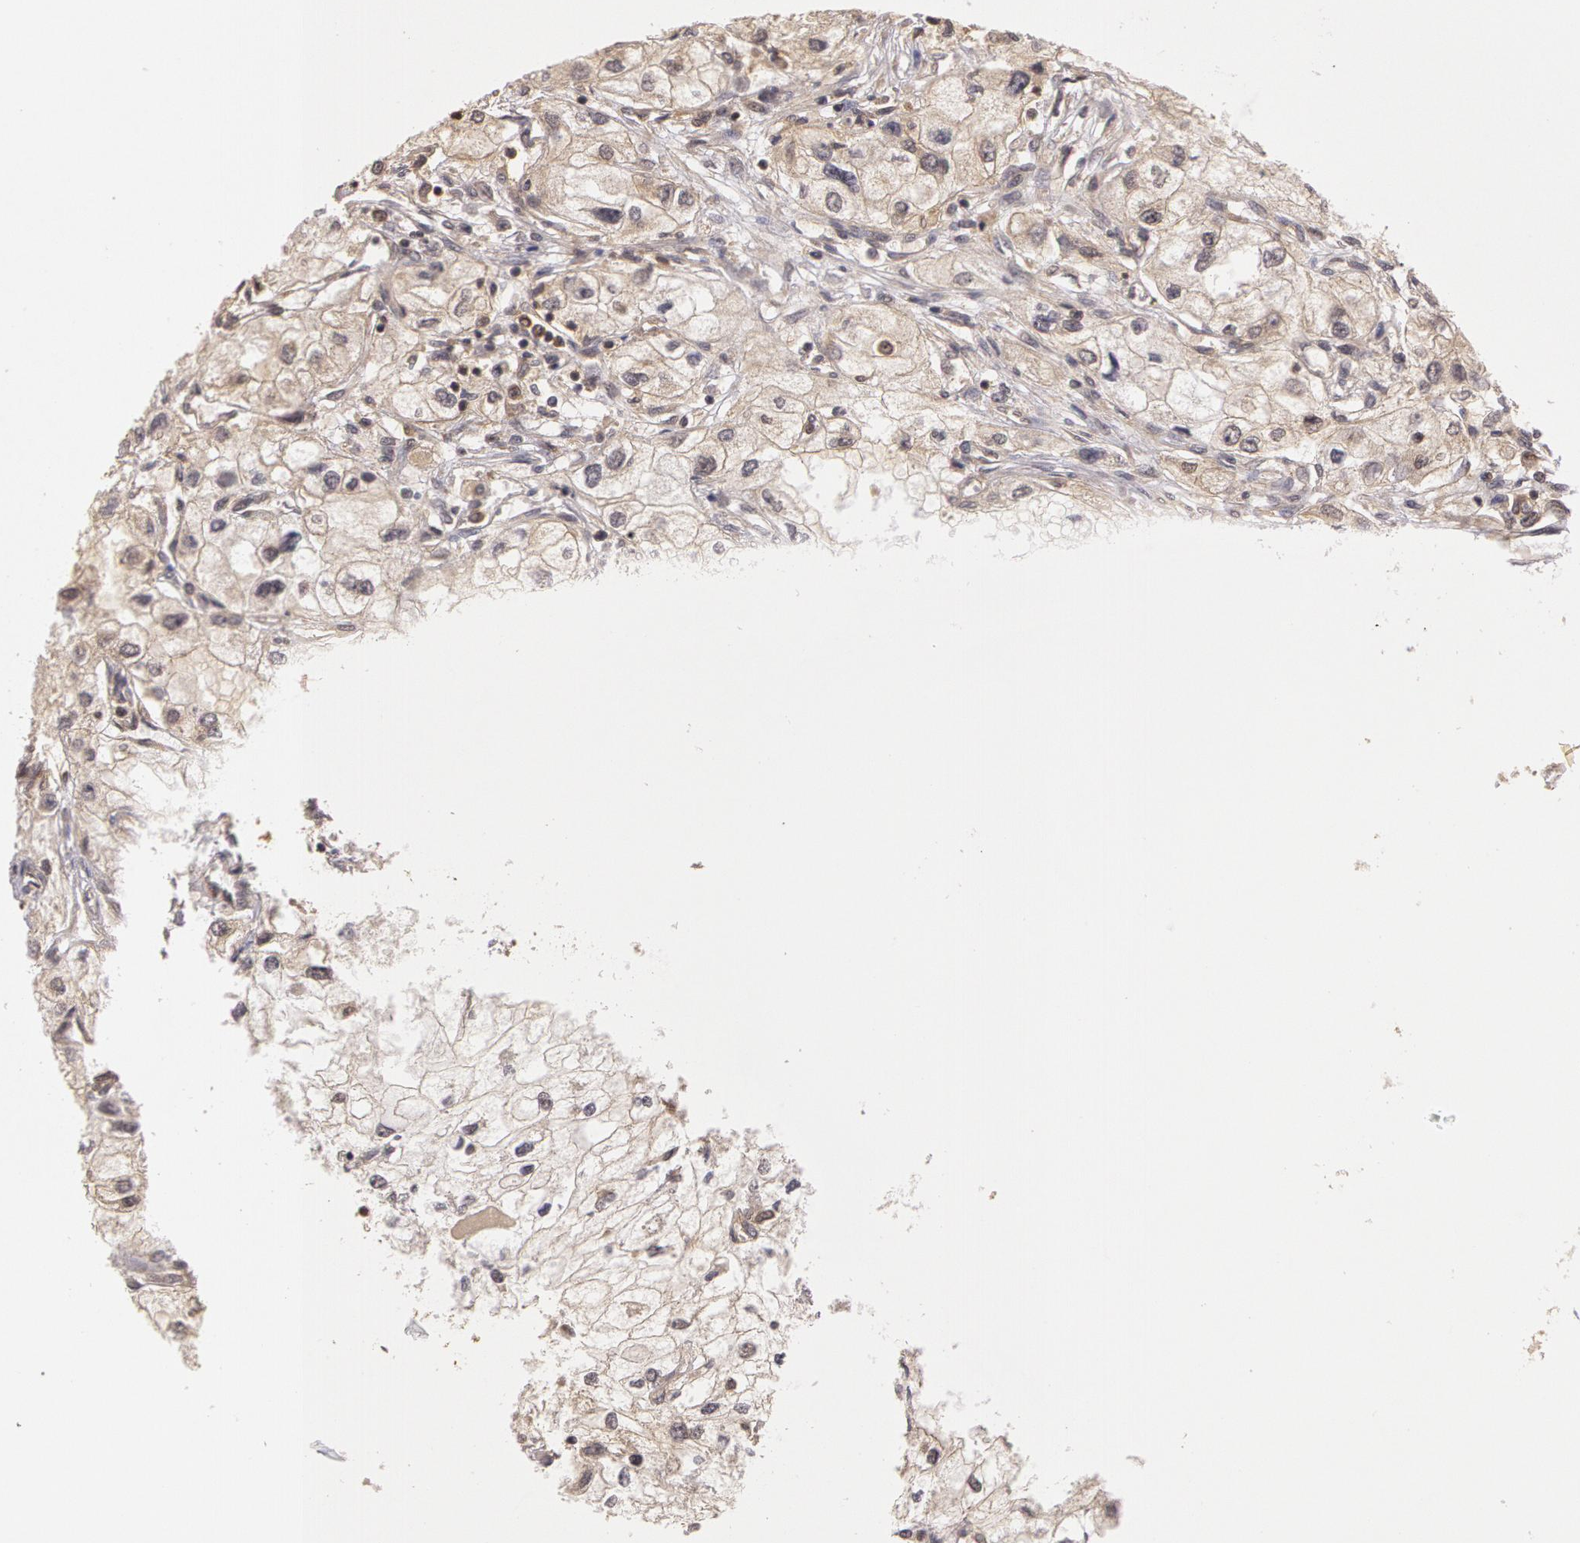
{"staining": {"intensity": "negative", "quantity": "none", "location": "none"}, "tissue": "renal cancer", "cell_type": "Tumor cells", "image_type": "cancer", "snomed": [{"axis": "morphology", "description": "Adenocarcinoma, NOS"}, {"axis": "topography", "description": "Kidney"}], "caption": "A high-resolution photomicrograph shows IHC staining of renal adenocarcinoma, which reveals no significant positivity in tumor cells. Brightfield microscopy of immunohistochemistry stained with DAB (brown) and hematoxylin (blue), captured at high magnification.", "gene": "AHSA1", "patient": {"sex": "male", "age": 57}}